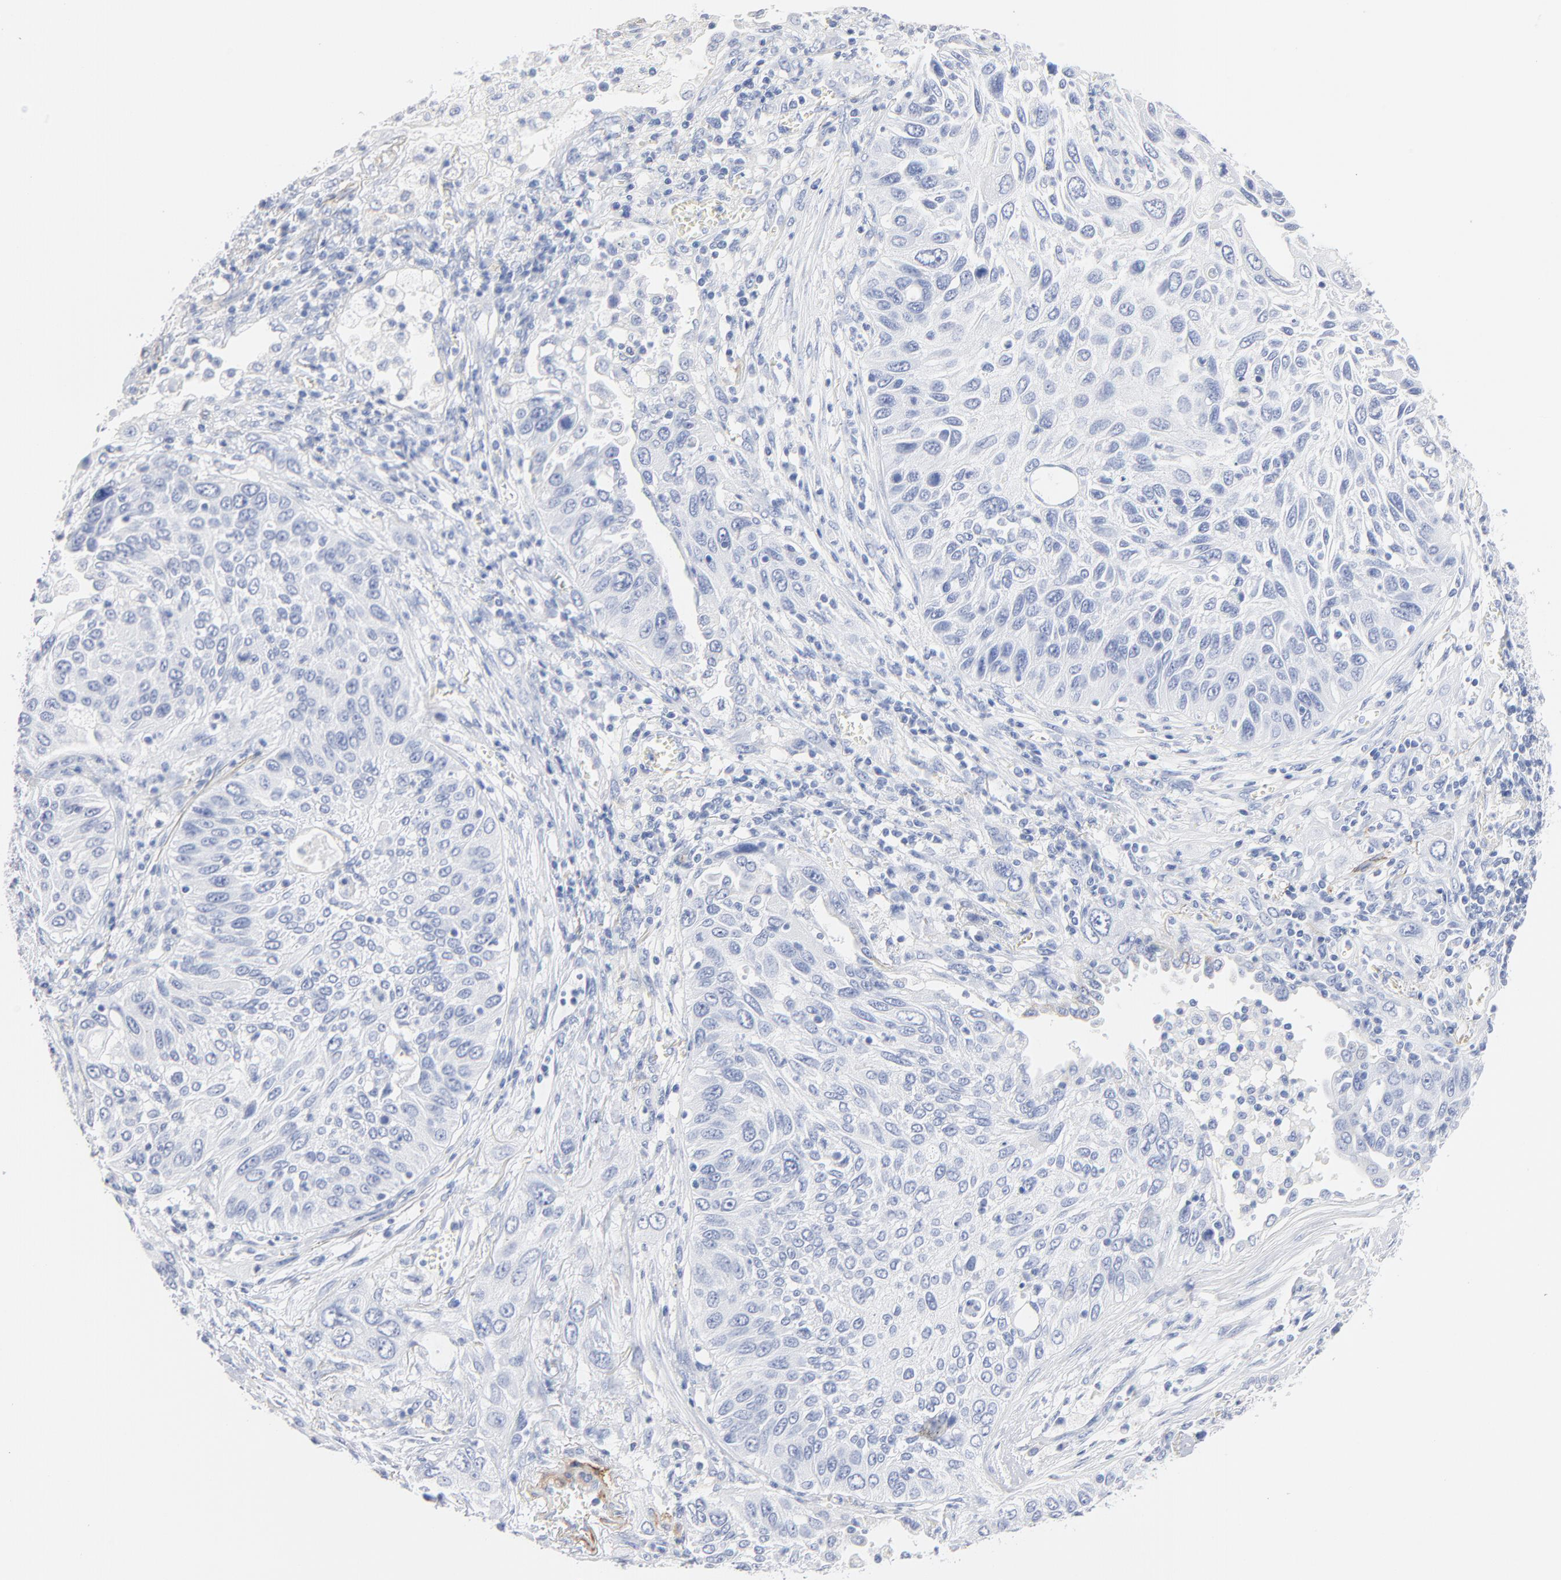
{"staining": {"intensity": "negative", "quantity": "none", "location": "none"}, "tissue": "lung cancer", "cell_type": "Tumor cells", "image_type": "cancer", "snomed": [{"axis": "morphology", "description": "Squamous cell carcinoma, NOS"}, {"axis": "topography", "description": "Lung"}], "caption": "Protein analysis of squamous cell carcinoma (lung) shows no significant staining in tumor cells.", "gene": "AGTR1", "patient": {"sex": "female", "age": 76}}